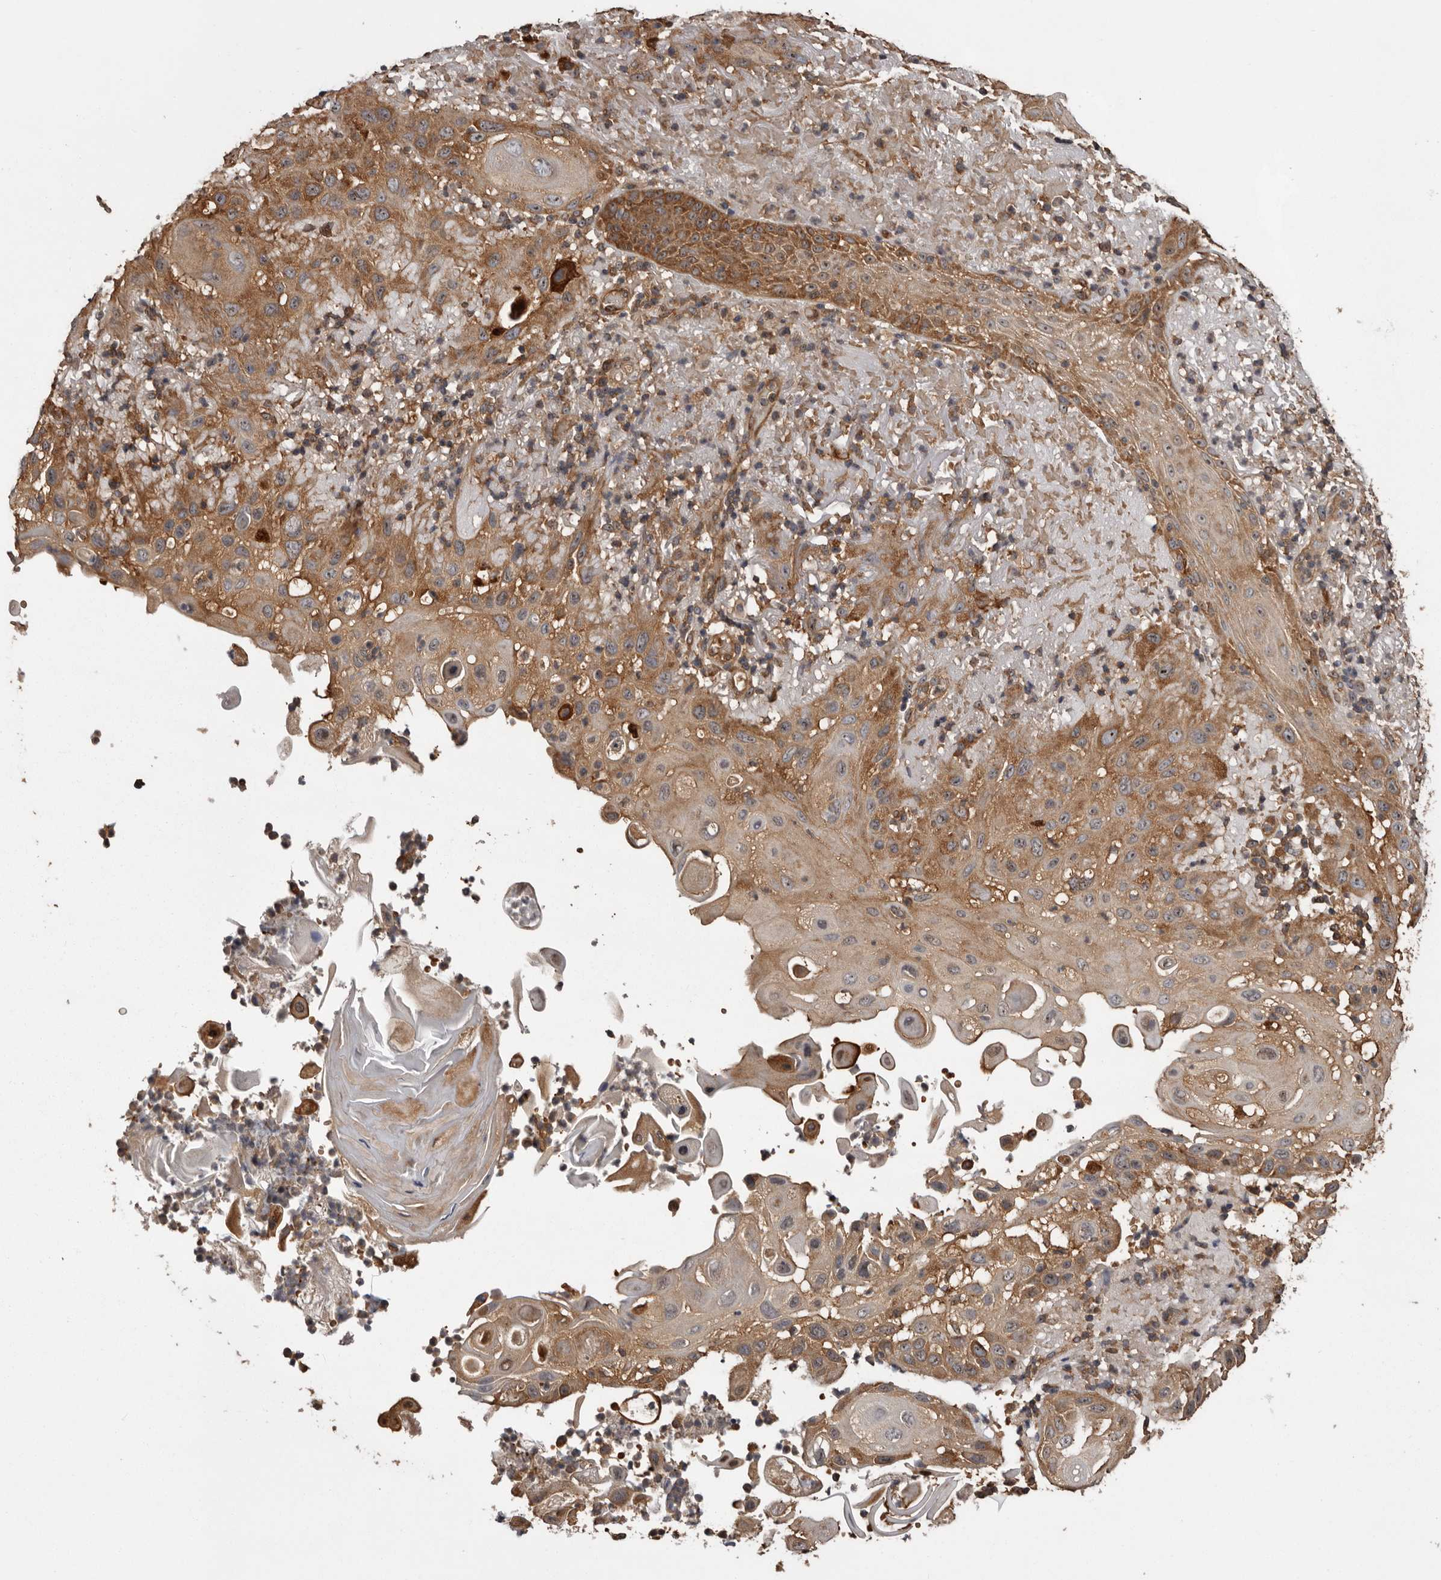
{"staining": {"intensity": "moderate", "quantity": ">75%", "location": "cytoplasmic/membranous"}, "tissue": "skin cancer", "cell_type": "Tumor cells", "image_type": "cancer", "snomed": [{"axis": "morphology", "description": "Normal tissue, NOS"}, {"axis": "morphology", "description": "Squamous cell carcinoma, NOS"}, {"axis": "topography", "description": "Skin"}], "caption": "Squamous cell carcinoma (skin) tissue exhibits moderate cytoplasmic/membranous expression in approximately >75% of tumor cells, visualized by immunohistochemistry. The staining is performed using DAB (3,3'-diaminobenzidine) brown chromogen to label protein expression. The nuclei are counter-stained blue using hematoxylin.", "gene": "DARS1", "patient": {"sex": "female", "age": 96}}